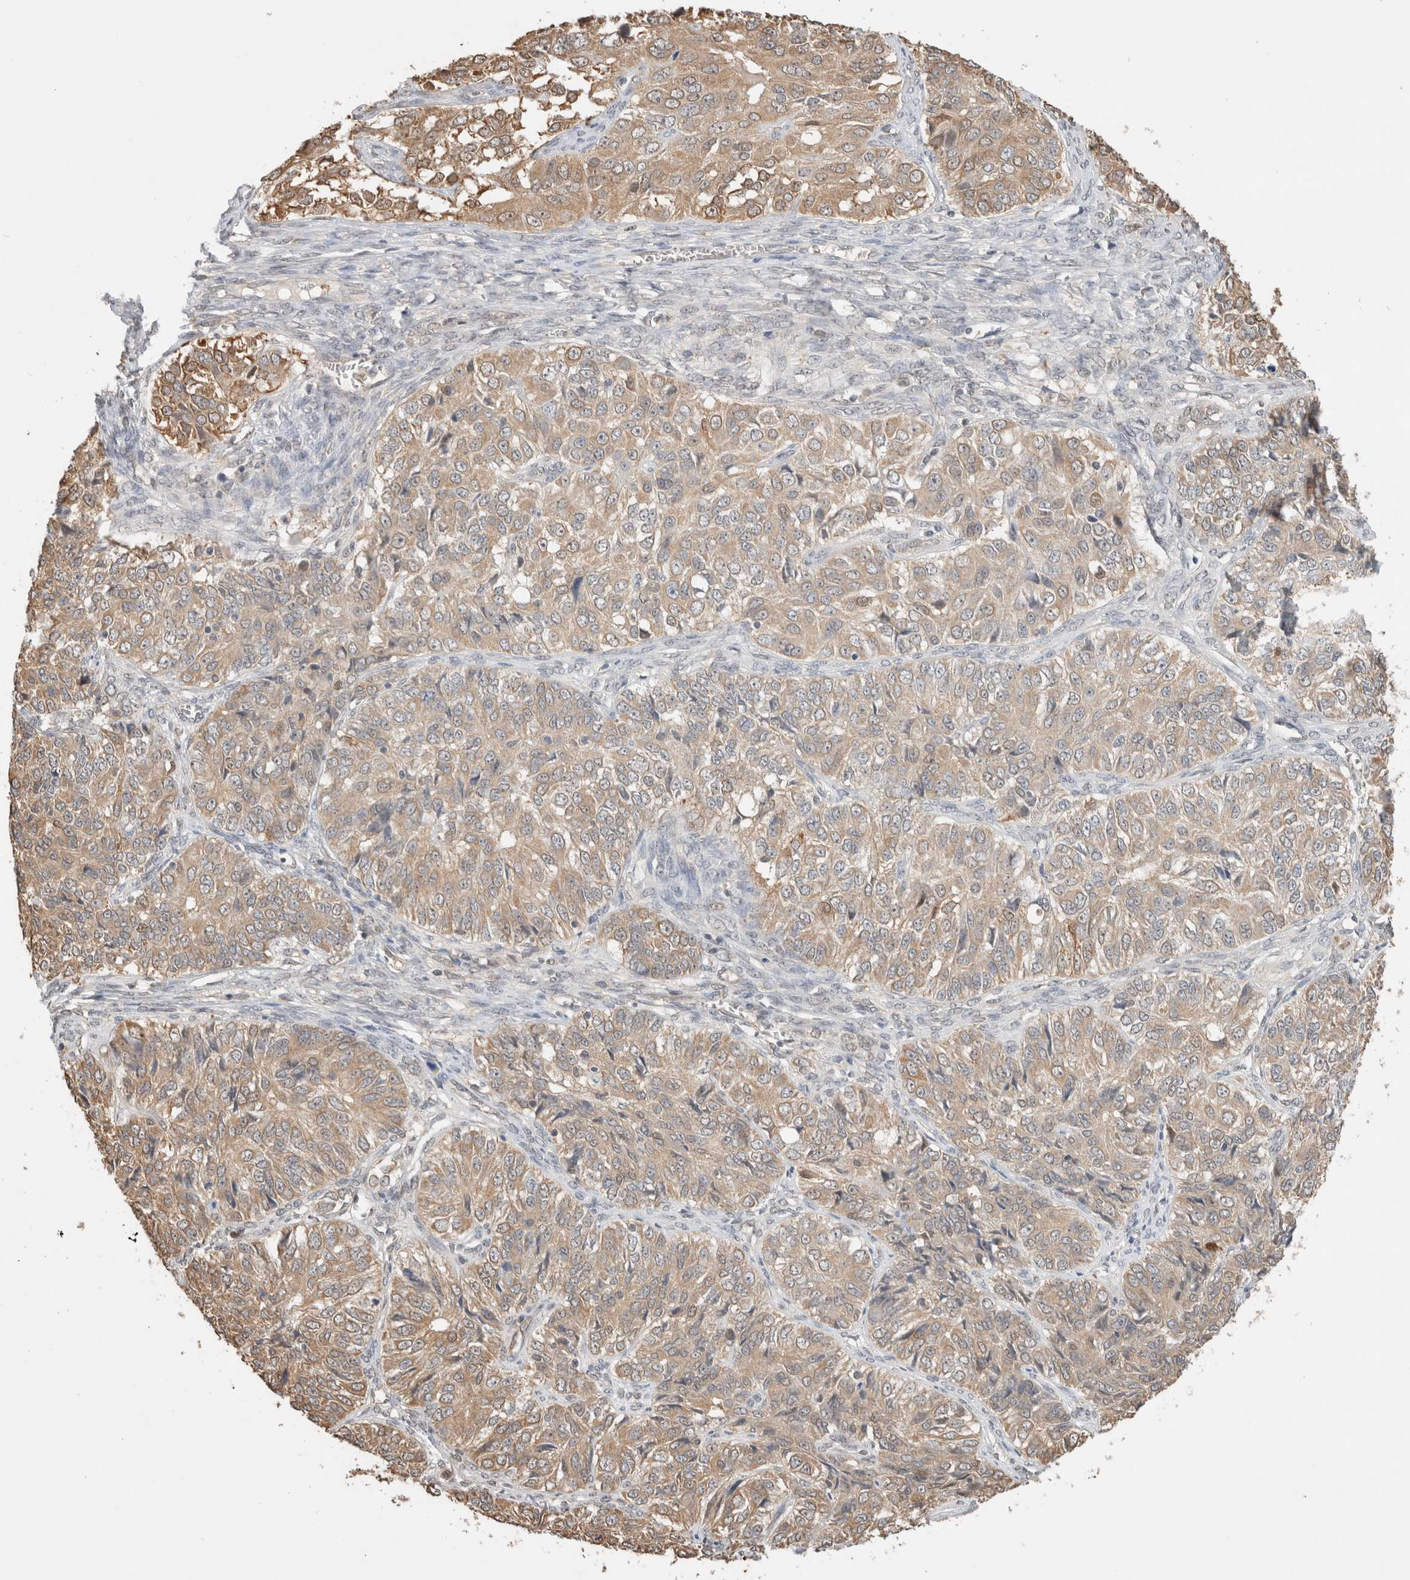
{"staining": {"intensity": "moderate", "quantity": ">75%", "location": "cytoplasmic/membranous"}, "tissue": "ovarian cancer", "cell_type": "Tumor cells", "image_type": "cancer", "snomed": [{"axis": "morphology", "description": "Carcinoma, endometroid"}, {"axis": "topography", "description": "Ovary"}], "caption": "DAB (3,3'-diaminobenzidine) immunohistochemical staining of ovarian endometroid carcinoma exhibits moderate cytoplasmic/membranous protein staining in approximately >75% of tumor cells.", "gene": "CA13", "patient": {"sex": "female", "age": 51}}